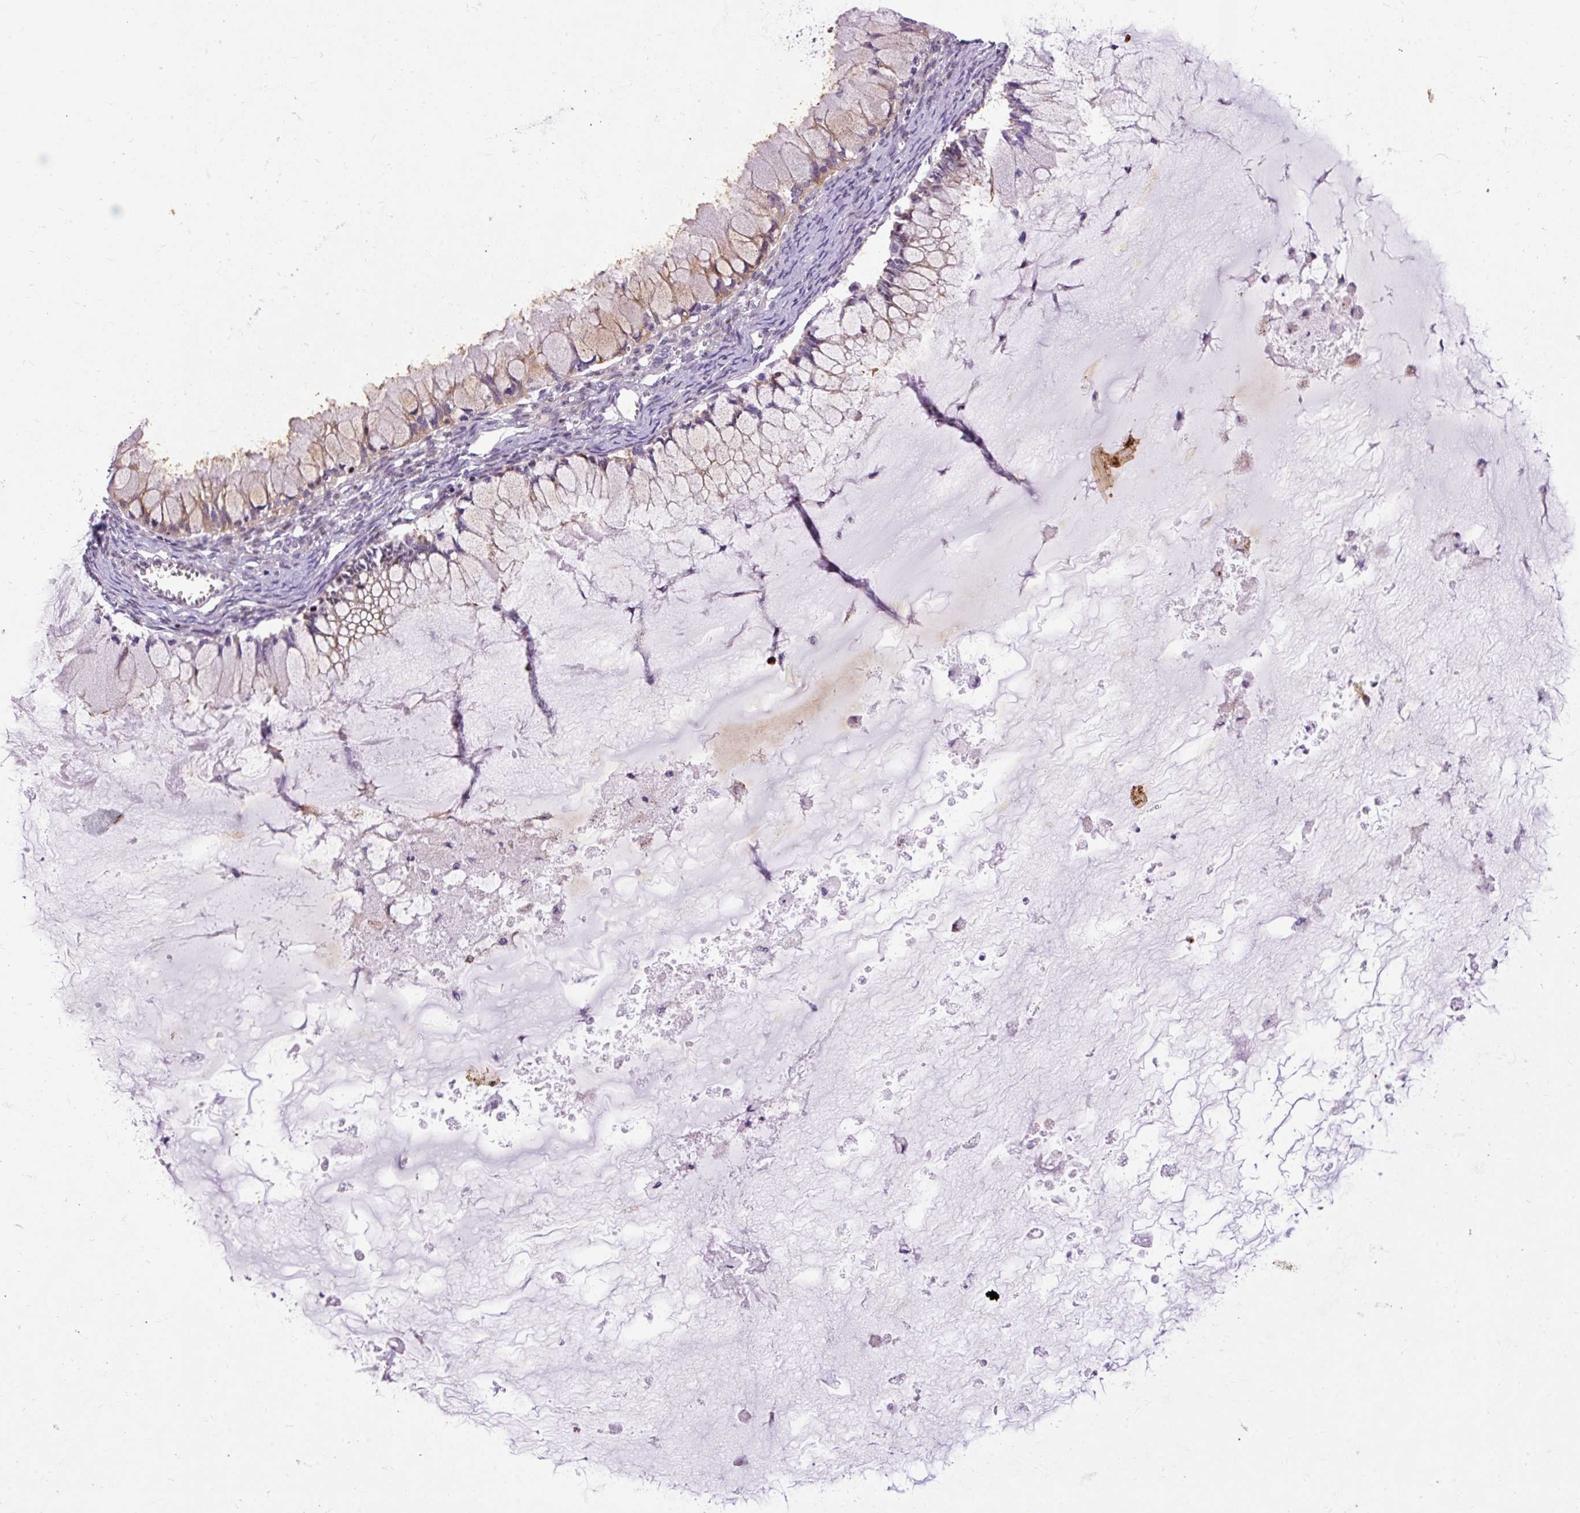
{"staining": {"intensity": "weak", "quantity": "25%-75%", "location": "cytoplasmic/membranous"}, "tissue": "ovarian cancer", "cell_type": "Tumor cells", "image_type": "cancer", "snomed": [{"axis": "morphology", "description": "Cystadenocarcinoma, mucinous, NOS"}, {"axis": "topography", "description": "Ovary"}], "caption": "A low amount of weak cytoplasmic/membranous staining is present in about 25%-75% of tumor cells in mucinous cystadenocarcinoma (ovarian) tissue. (DAB IHC, brown staining for protein, blue staining for nuclei).", "gene": "SPC24", "patient": {"sex": "female", "age": 34}}